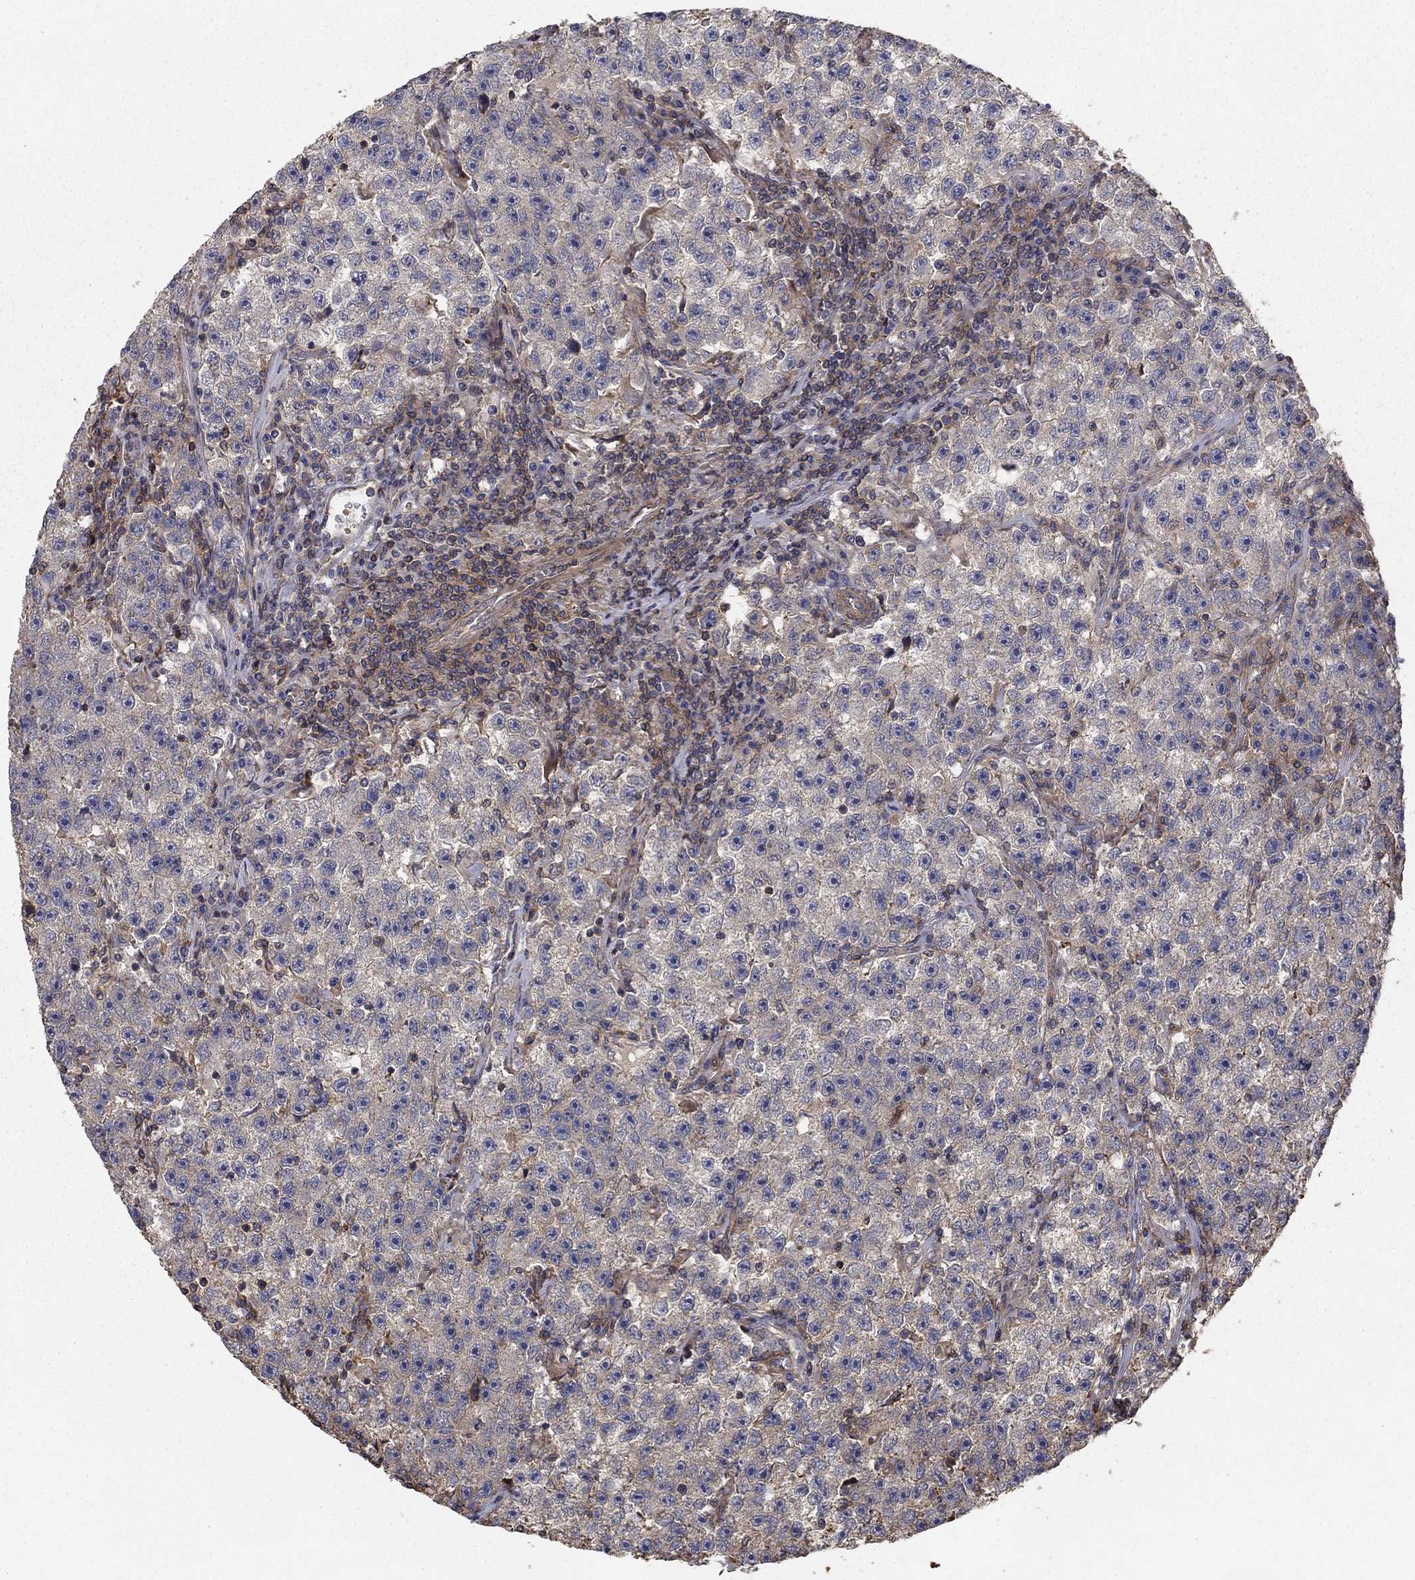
{"staining": {"intensity": "weak", "quantity": "25%-75%", "location": "cytoplasmic/membranous"}, "tissue": "testis cancer", "cell_type": "Tumor cells", "image_type": "cancer", "snomed": [{"axis": "morphology", "description": "Seminoma, NOS"}, {"axis": "topography", "description": "Testis"}], "caption": "Protein analysis of seminoma (testis) tissue shows weak cytoplasmic/membranous positivity in about 25%-75% of tumor cells. Using DAB (brown) and hematoxylin (blue) stains, captured at high magnification using brightfield microscopy.", "gene": "HABP4", "patient": {"sex": "male", "age": 22}}